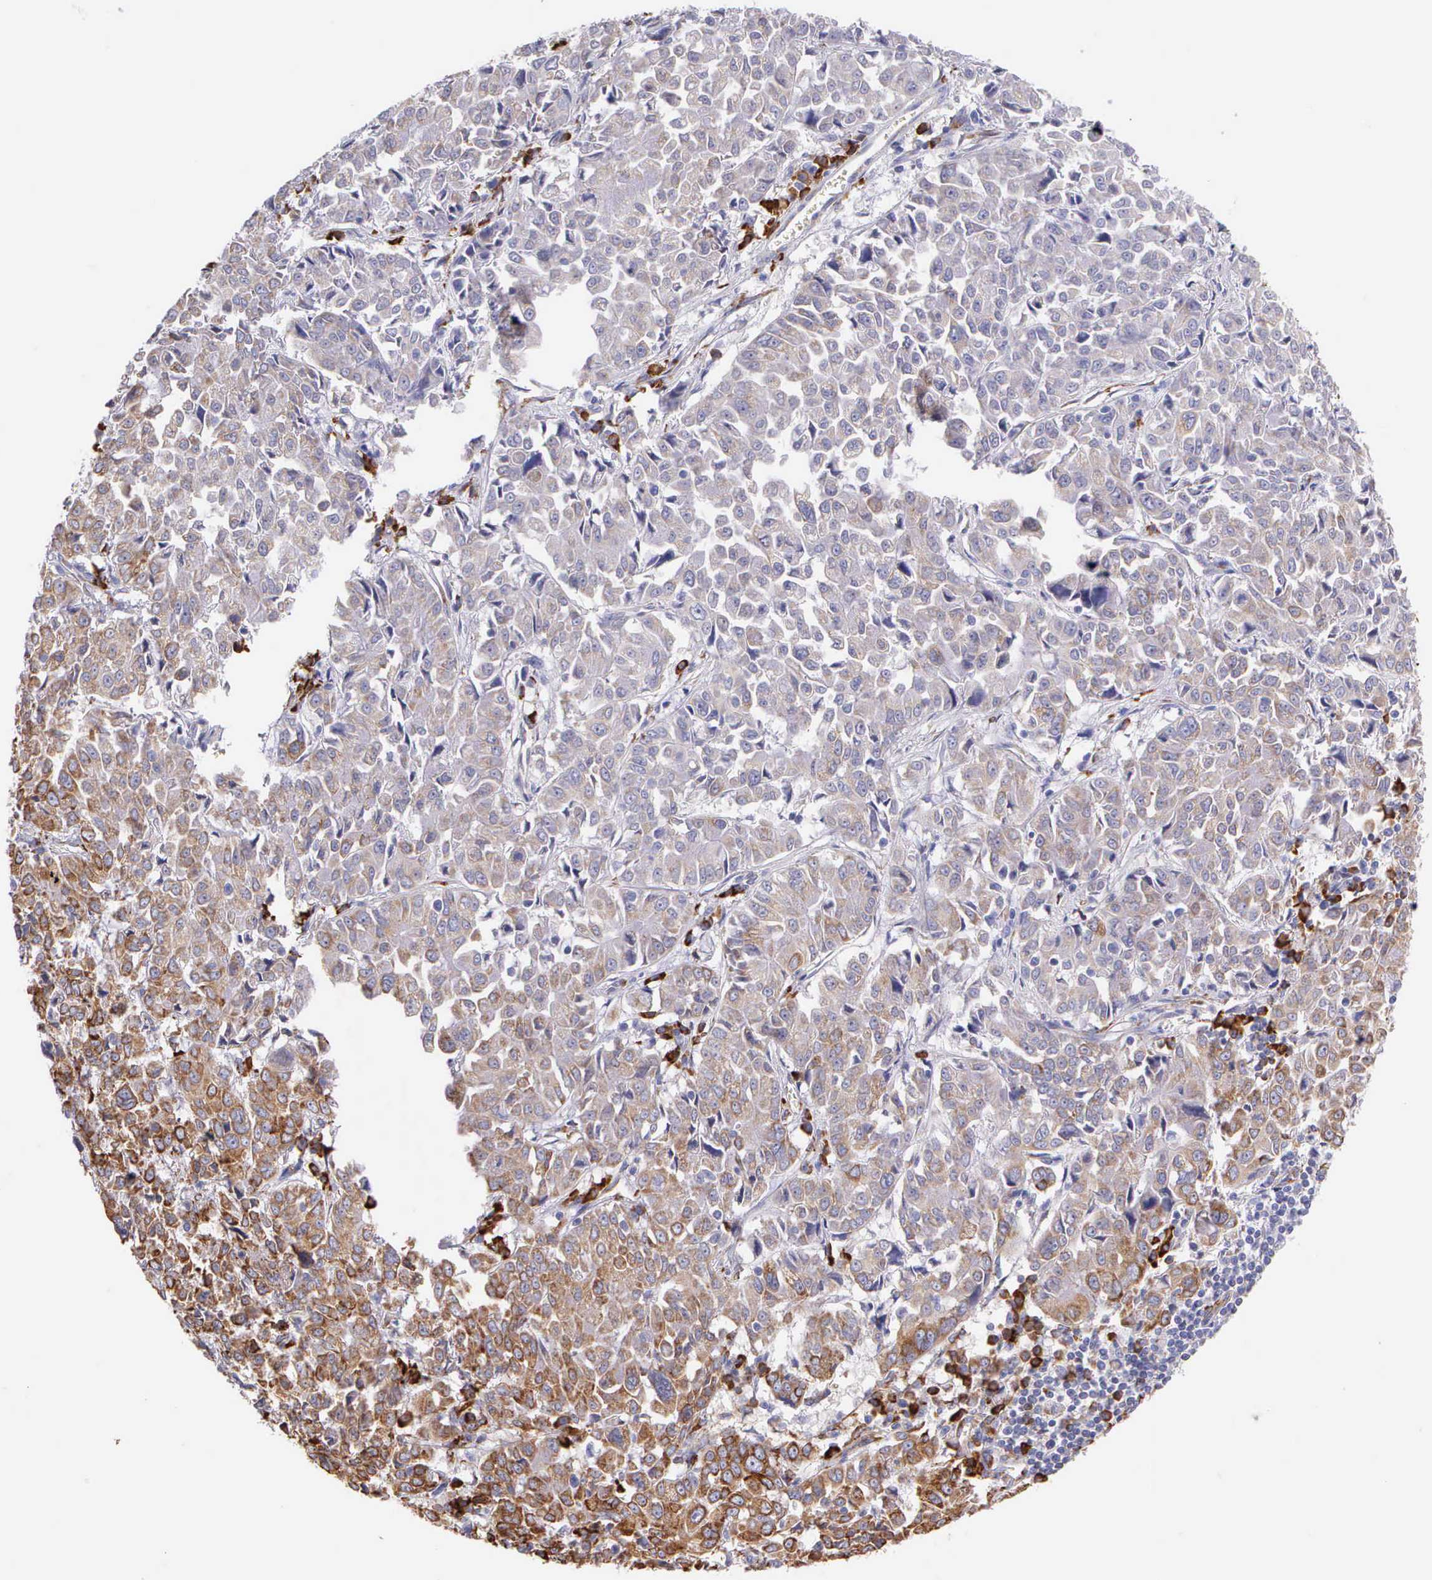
{"staining": {"intensity": "weak", "quantity": ">75%", "location": "cytoplasmic/membranous"}, "tissue": "pancreatic cancer", "cell_type": "Tumor cells", "image_type": "cancer", "snomed": [{"axis": "morphology", "description": "Adenocarcinoma, NOS"}, {"axis": "topography", "description": "Pancreas"}], "caption": "The micrograph demonstrates staining of adenocarcinoma (pancreatic), revealing weak cytoplasmic/membranous protein staining (brown color) within tumor cells.", "gene": "CKAP4", "patient": {"sex": "female", "age": 52}}